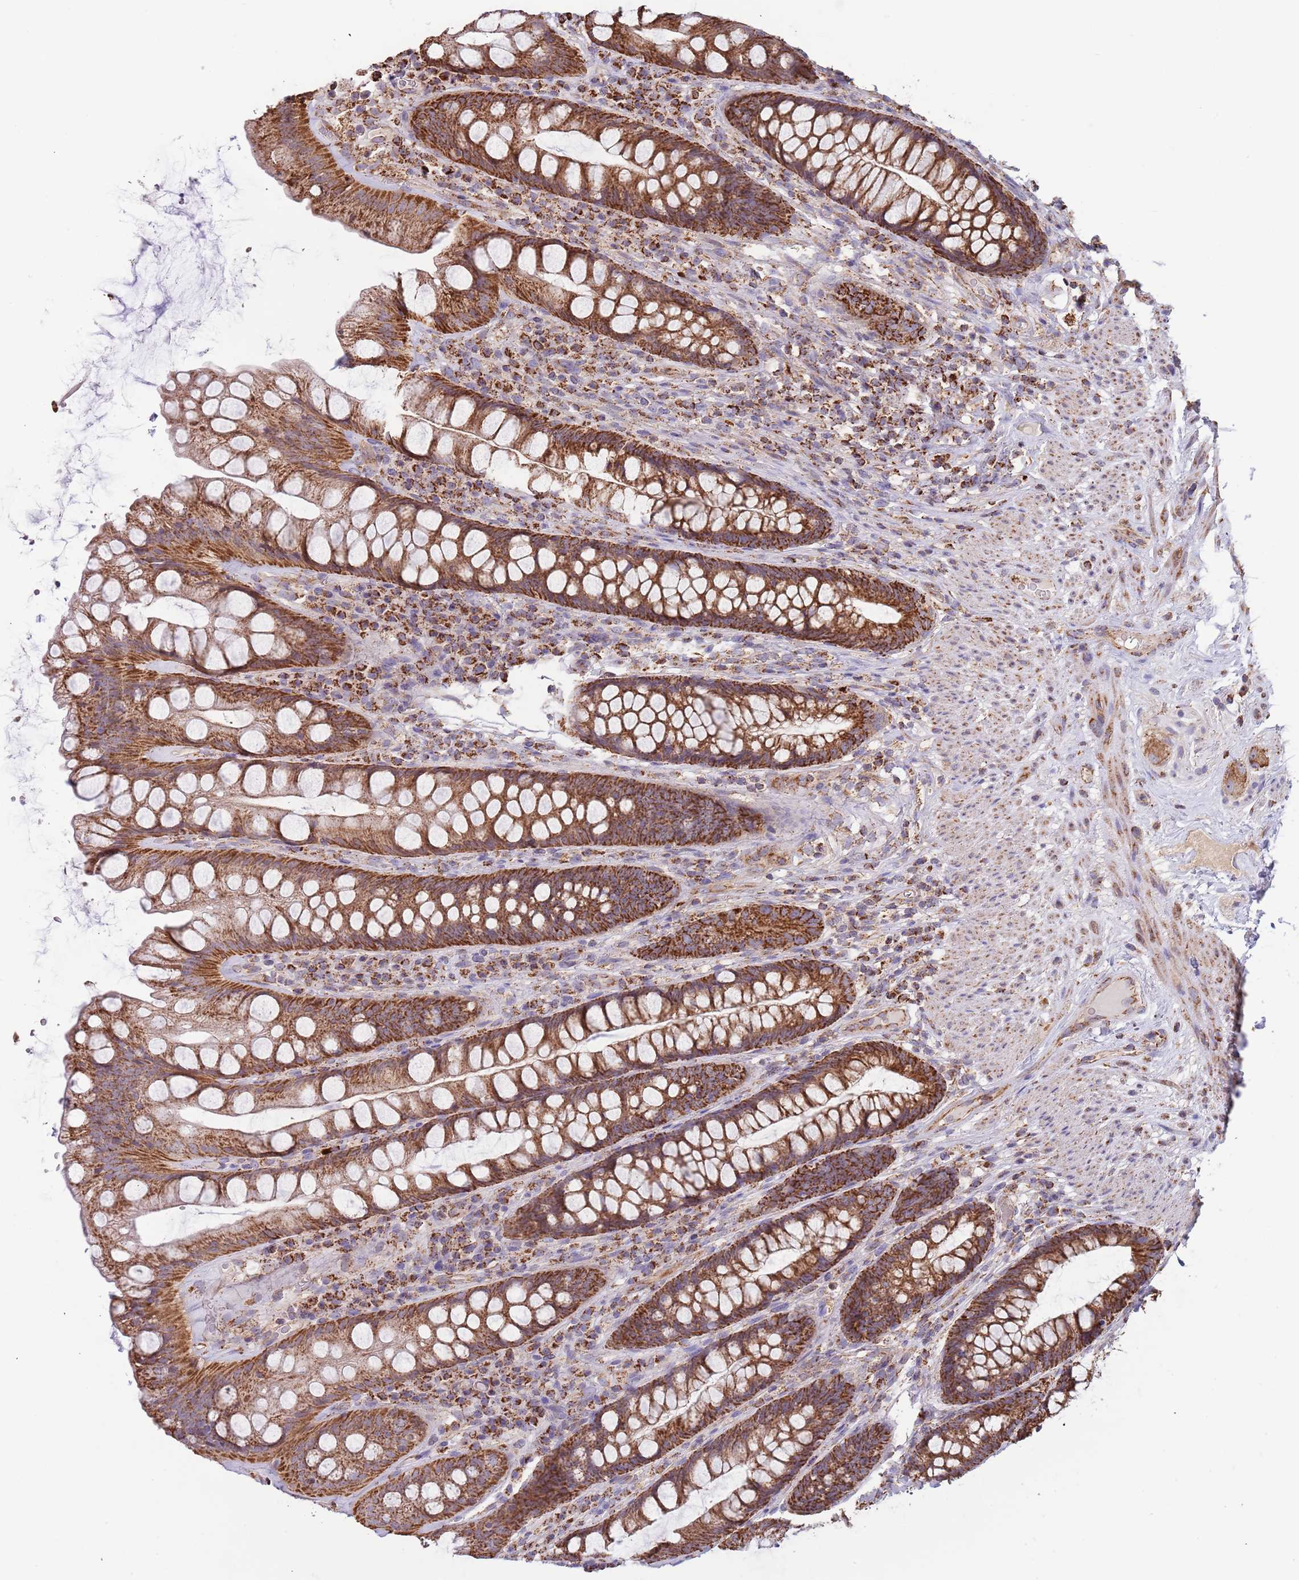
{"staining": {"intensity": "strong", "quantity": ">75%", "location": "cytoplasmic/membranous"}, "tissue": "rectum", "cell_type": "Glandular cells", "image_type": "normal", "snomed": [{"axis": "morphology", "description": "Normal tissue, NOS"}, {"axis": "topography", "description": "Rectum"}], "caption": "Rectum stained with a brown dye demonstrates strong cytoplasmic/membranous positive staining in approximately >75% of glandular cells.", "gene": "VPS16", "patient": {"sex": "male", "age": 74}}